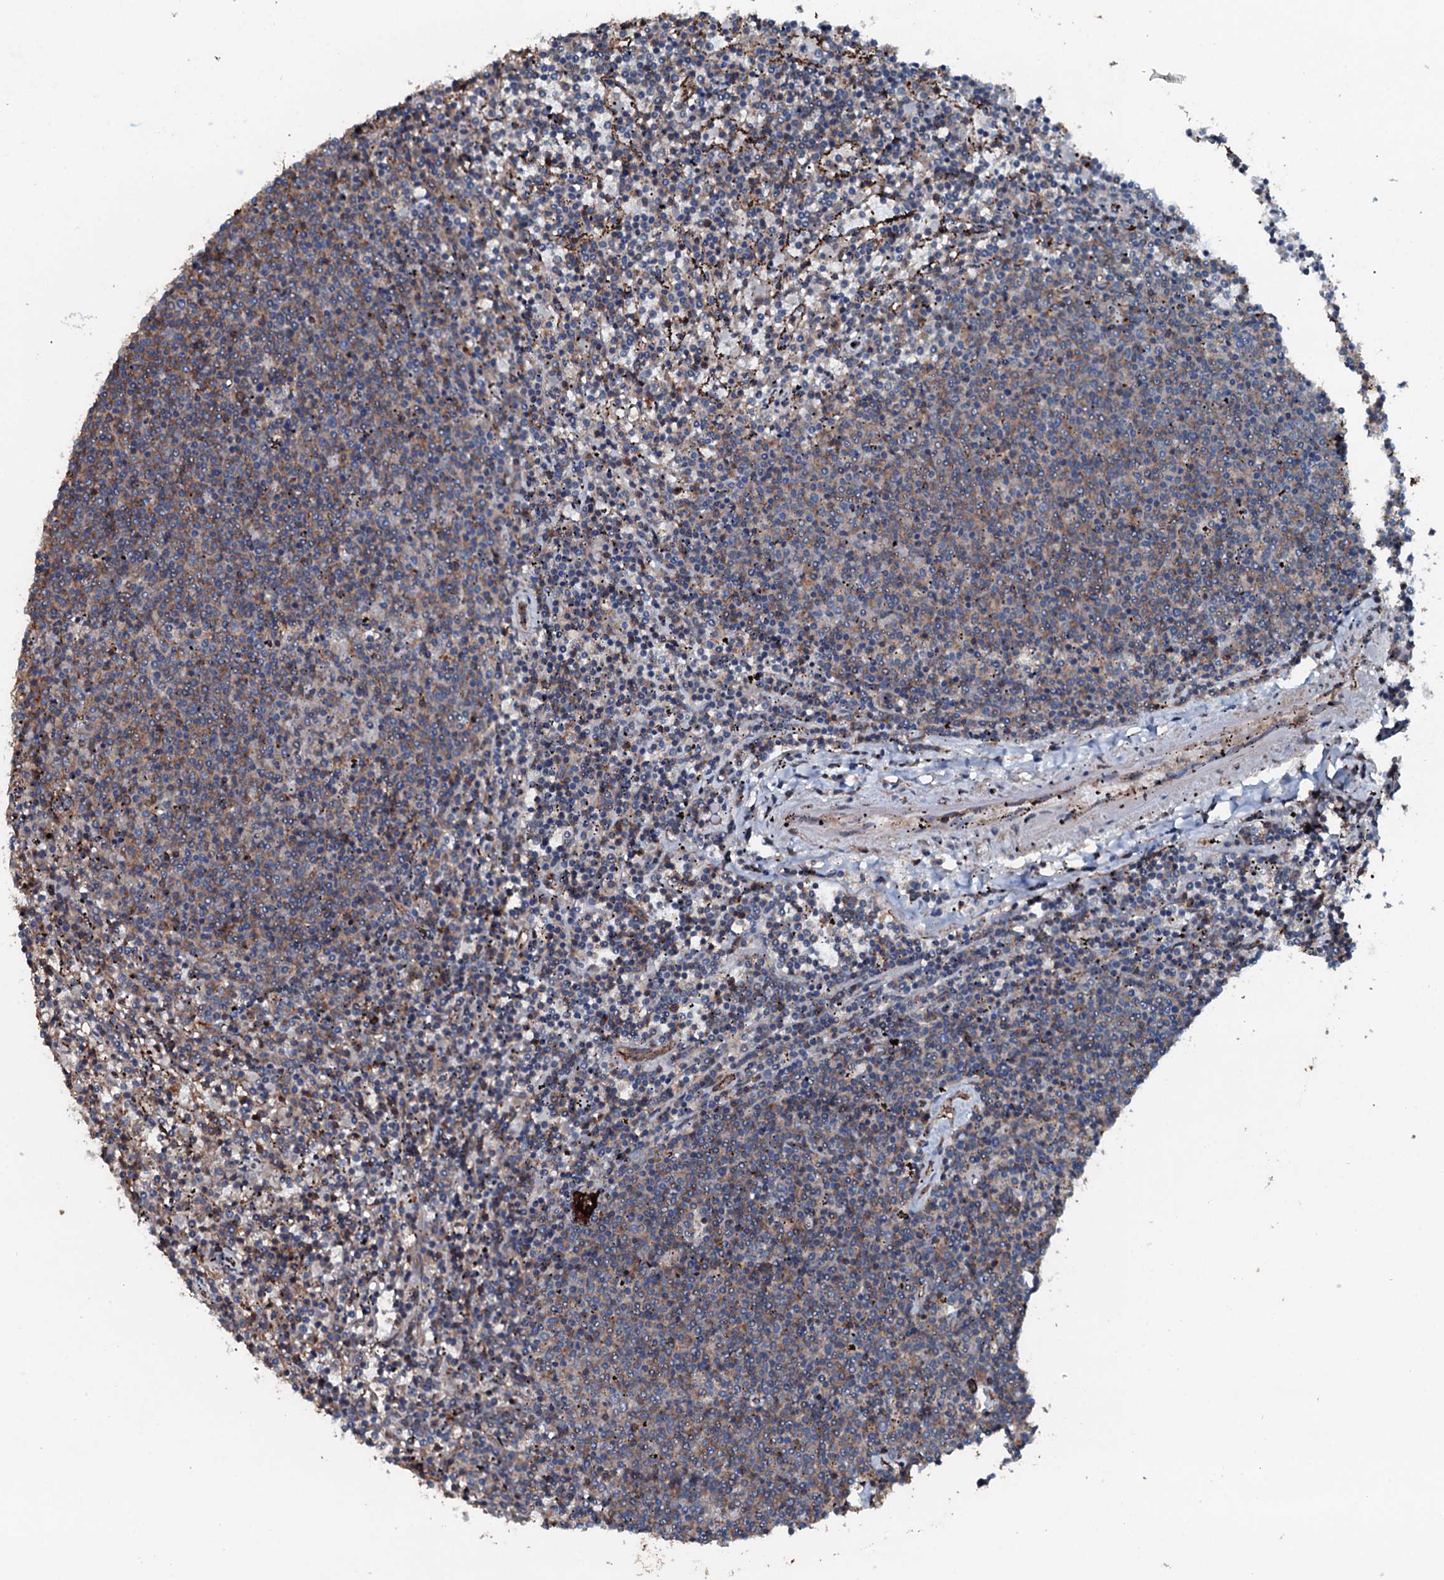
{"staining": {"intensity": "moderate", "quantity": "<25%", "location": "cytoplasmic/membranous"}, "tissue": "lymphoma", "cell_type": "Tumor cells", "image_type": "cancer", "snomed": [{"axis": "morphology", "description": "Malignant lymphoma, non-Hodgkin's type, Low grade"}, {"axis": "topography", "description": "Spleen"}], "caption": "Immunohistochemistry staining of malignant lymphoma, non-Hodgkin's type (low-grade), which exhibits low levels of moderate cytoplasmic/membranous staining in approximately <25% of tumor cells indicating moderate cytoplasmic/membranous protein staining. The staining was performed using DAB (brown) for protein detection and nuclei were counterstained in hematoxylin (blue).", "gene": "SLC25A38", "patient": {"sex": "female", "age": 50}}